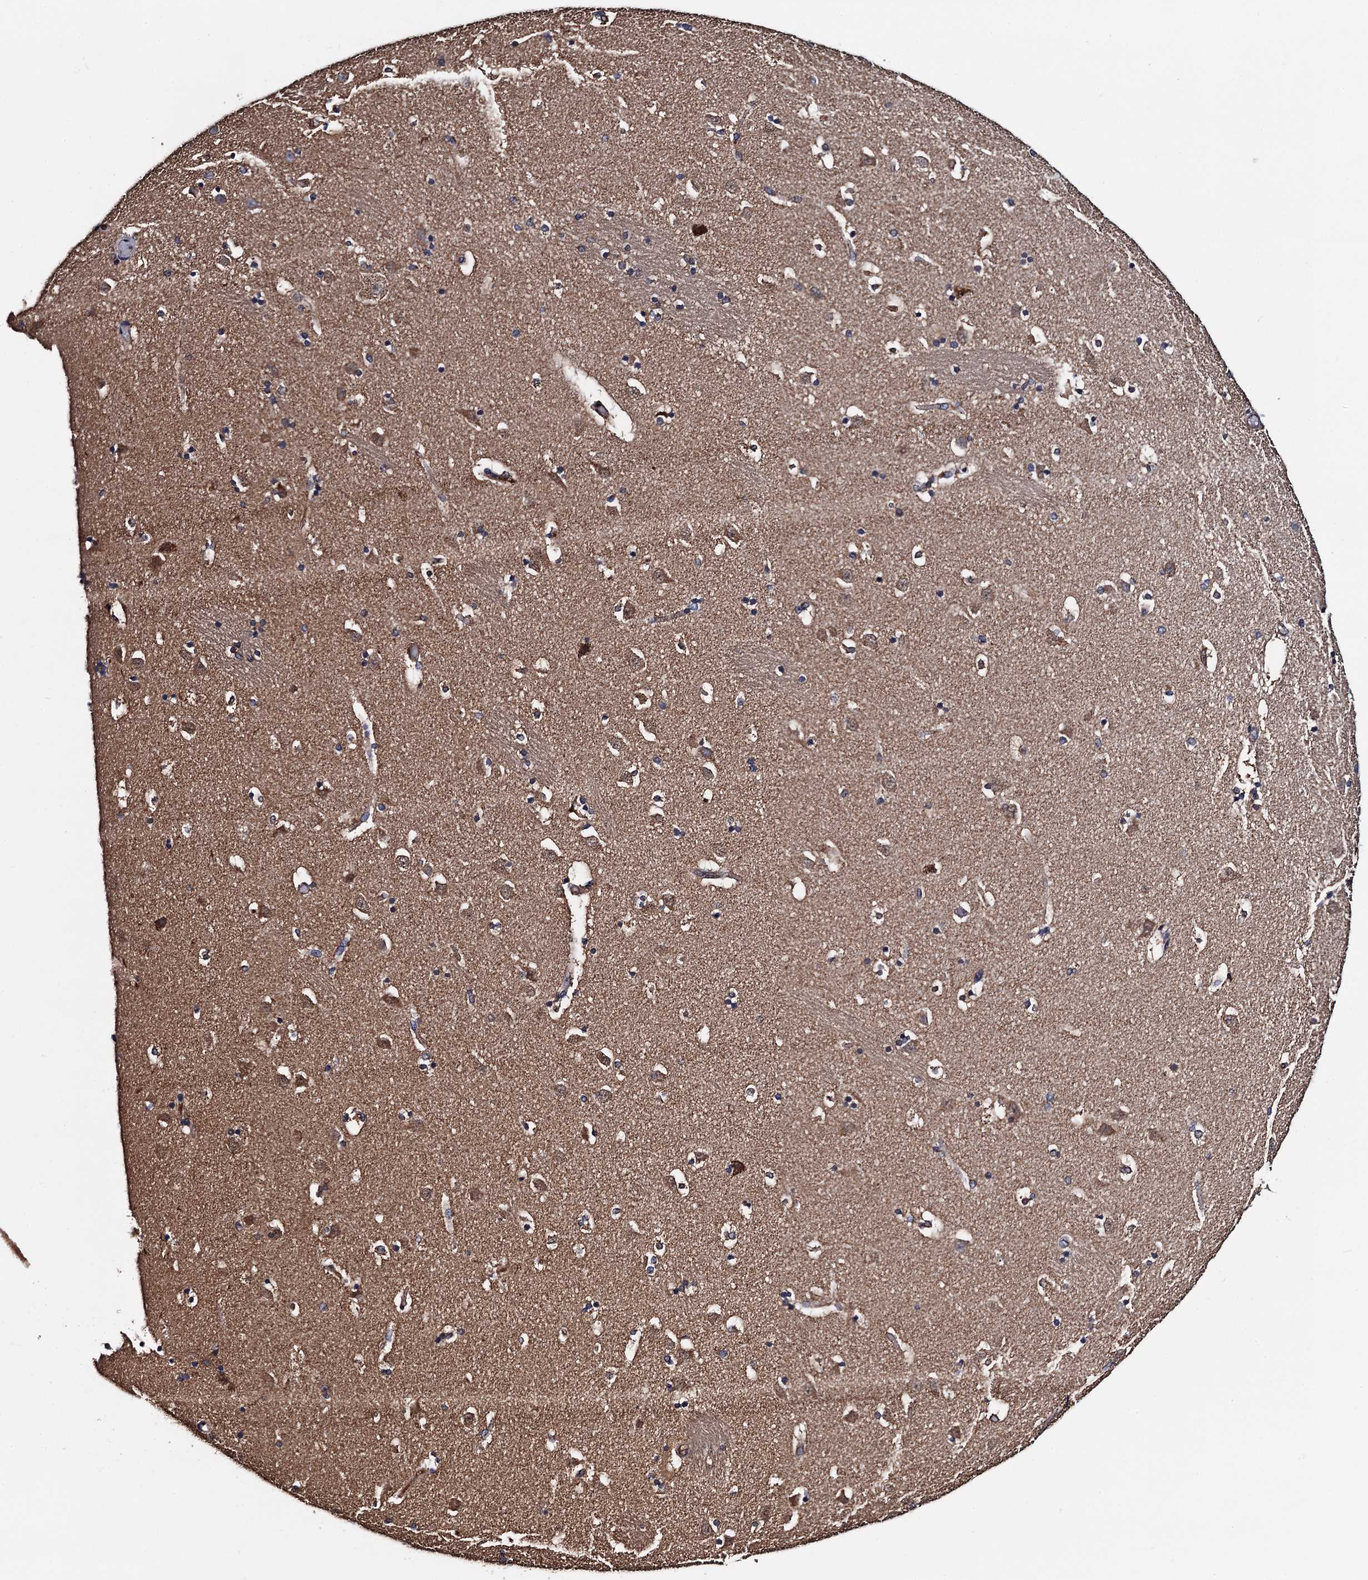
{"staining": {"intensity": "weak", "quantity": "25%-75%", "location": "cytoplasmic/membranous"}, "tissue": "caudate", "cell_type": "Glial cells", "image_type": "normal", "snomed": [{"axis": "morphology", "description": "Normal tissue, NOS"}, {"axis": "topography", "description": "Lateral ventricle wall"}], "caption": "Immunohistochemistry (IHC) micrograph of benign caudate: human caudate stained using immunohistochemistry (IHC) exhibits low levels of weak protein expression localized specifically in the cytoplasmic/membranous of glial cells, appearing as a cytoplasmic/membranous brown color.", "gene": "PTCD3", "patient": {"sex": "male", "age": 45}}